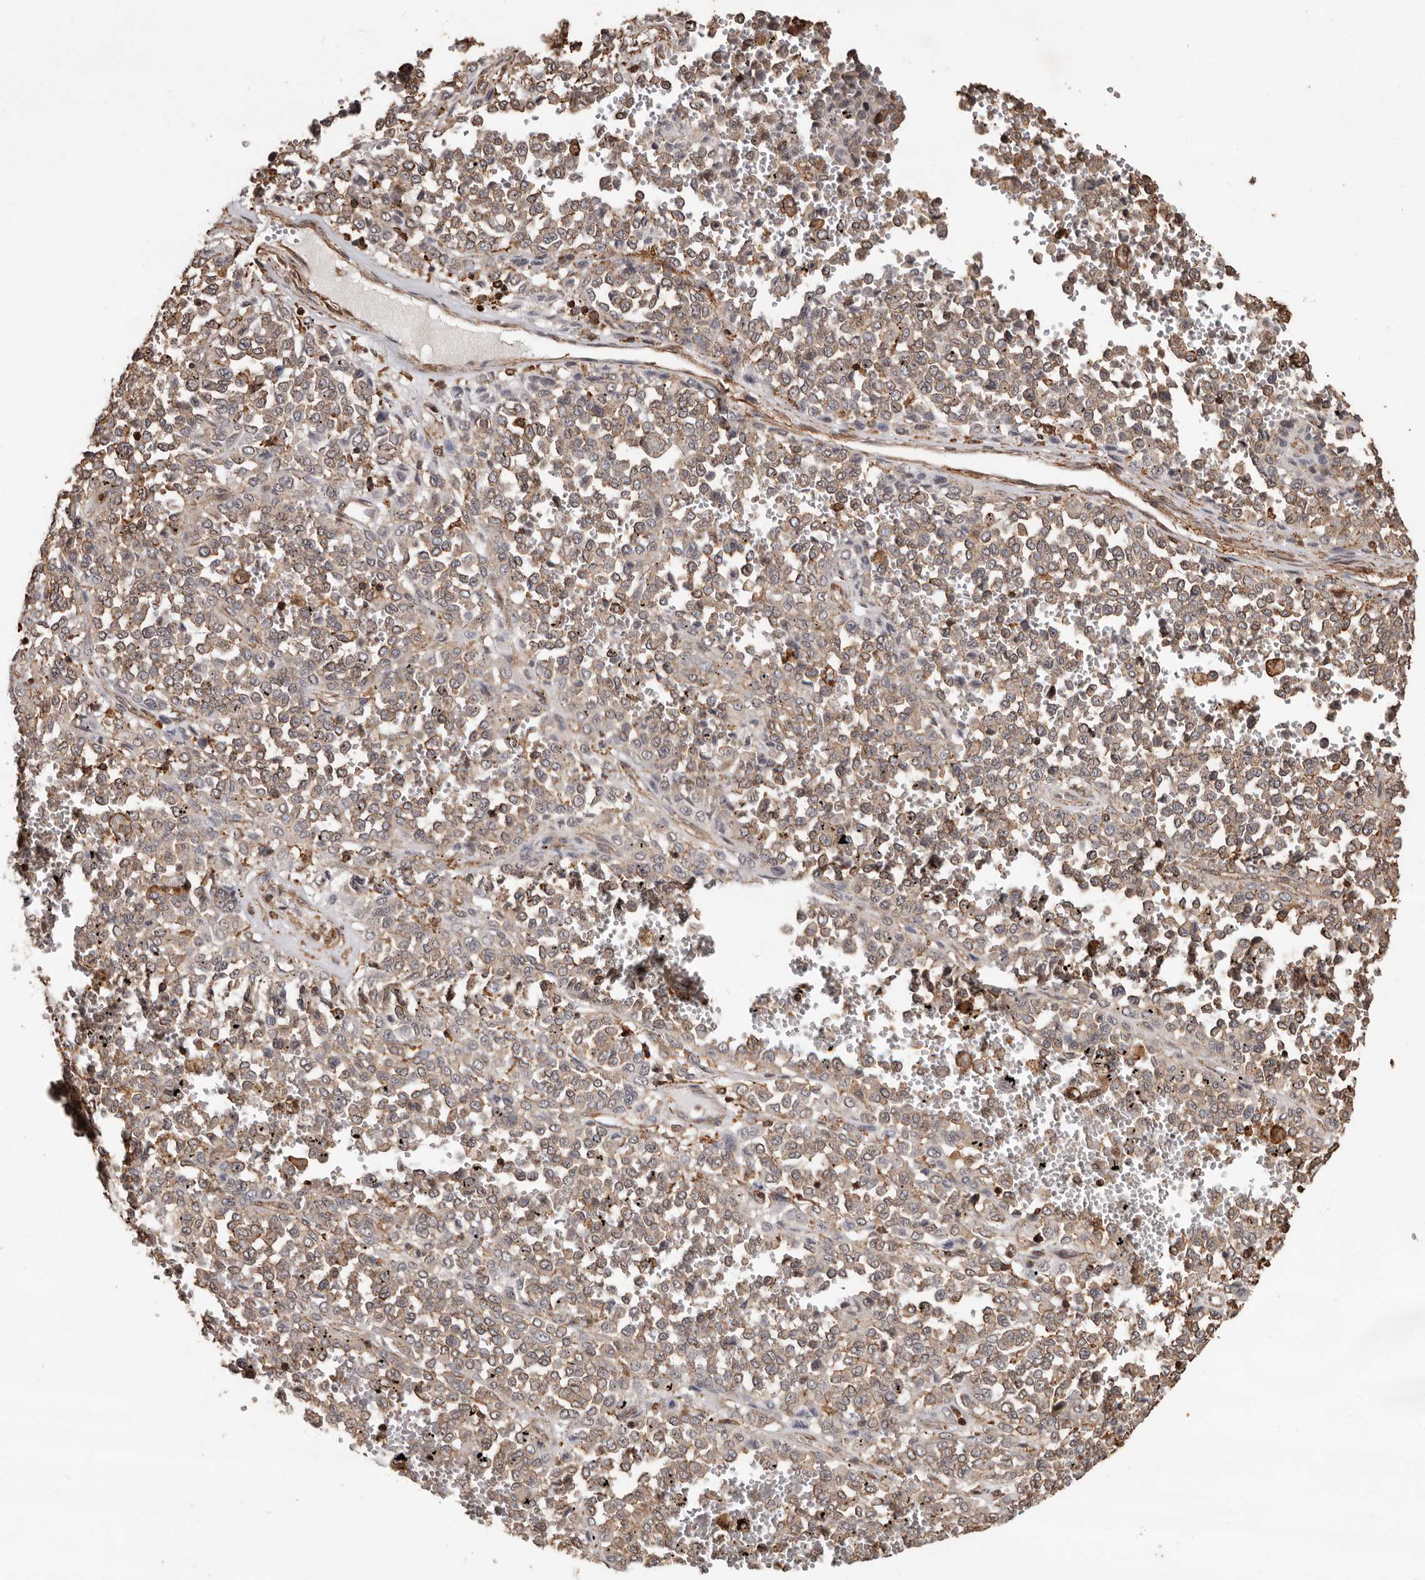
{"staining": {"intensity": "weak", "quantity": ">75%", "location": "cytoplasmic/membranous"}, "tissue": "melanoma", "cell_type": "Tumor cells", "image_type": "cancer", "snomed": [{"axis": "morphology", "description": "Malignant melanoma, Metastatic site"}, {"axis": "topography", "description": "Pancreas"}], "caption": "Protein staining reveals weak cytoplasmic/membranous staining in about >75% of tumor cells in melanoma.", "gene": "GSK3A", "patient": {"sex": "female", "age": 30}}